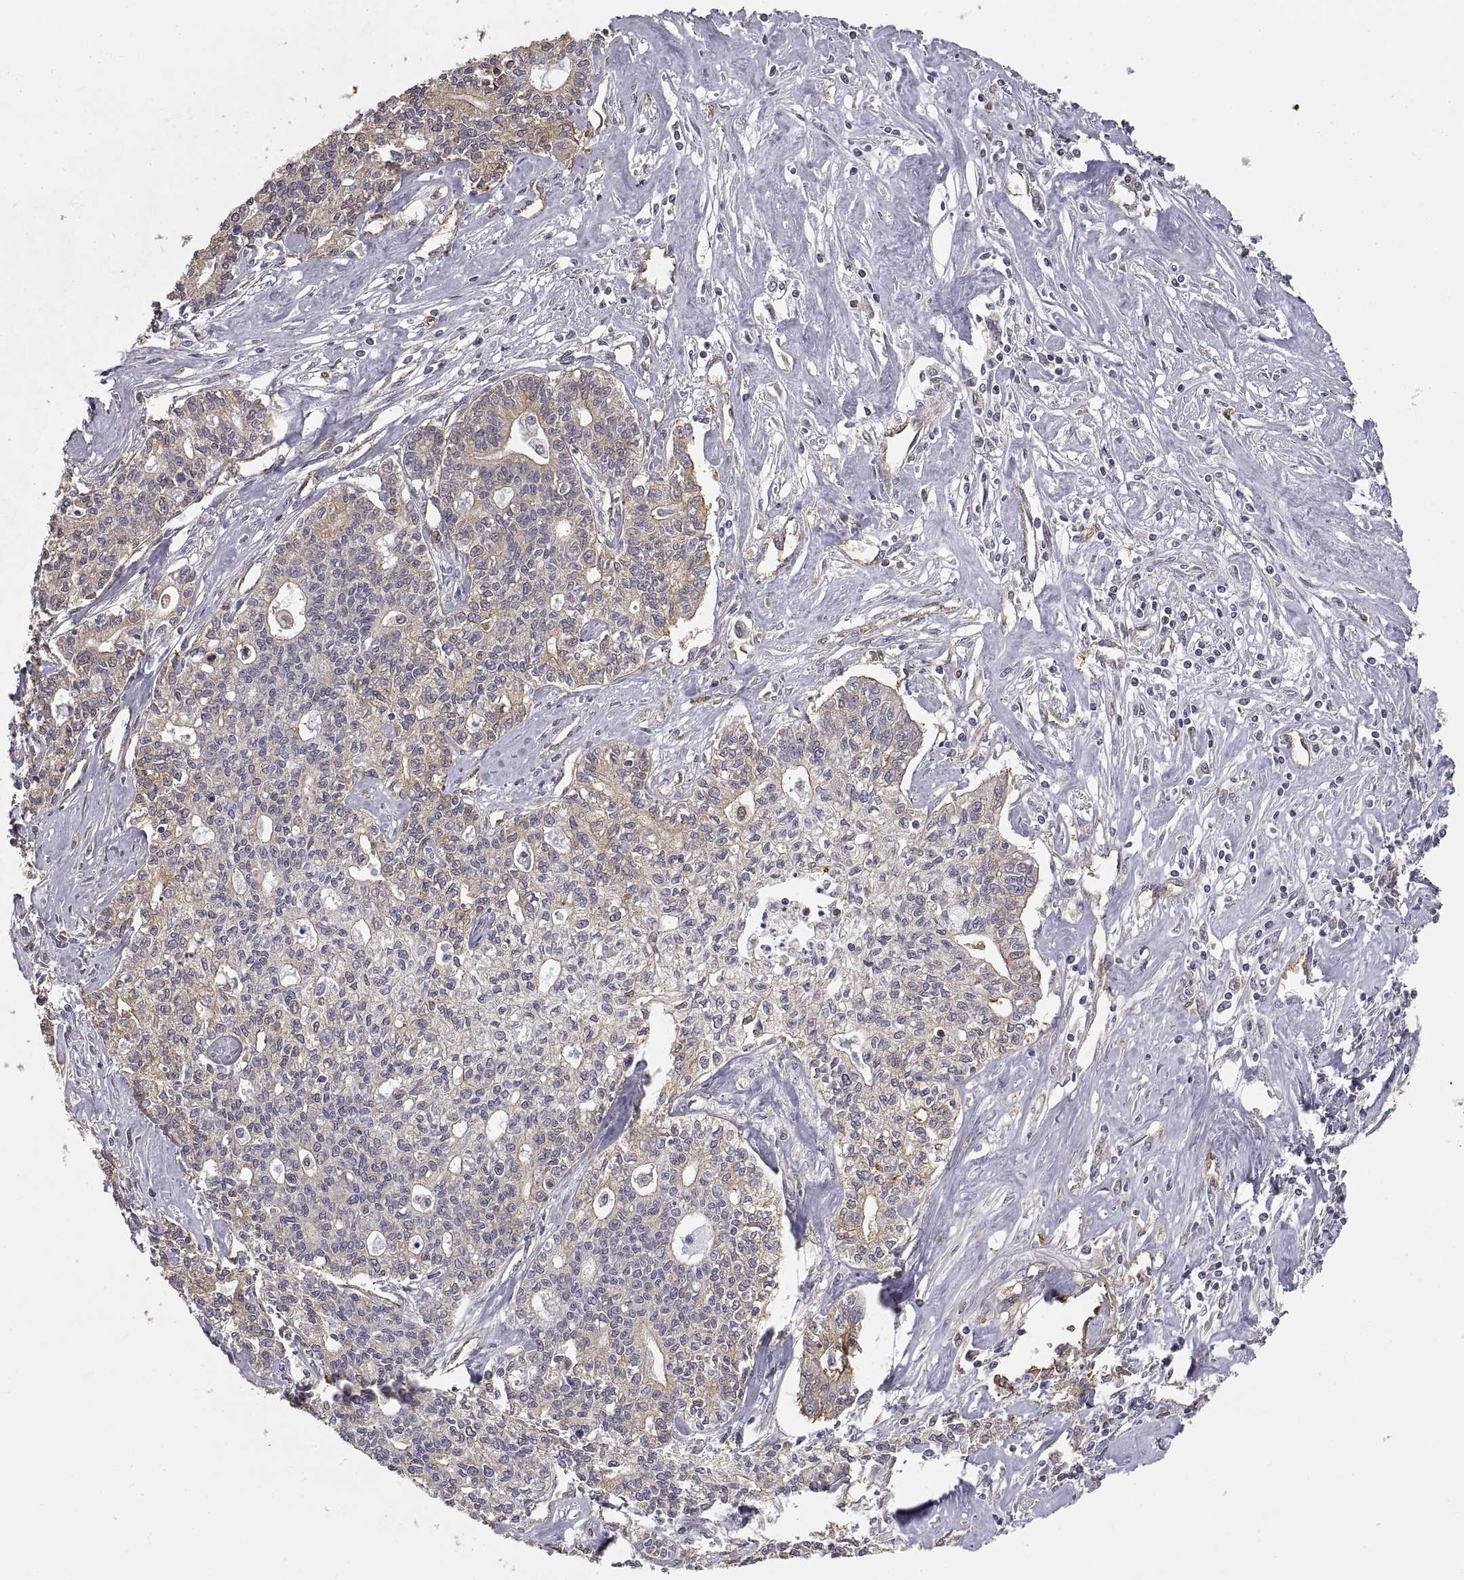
{"staining": {"intensity": "weak", "quantity": "25%-75%", "location": "cytoplasmic/membranous"}, "tissue": "liver cancer", "cell_type": "Tumor cells", "image_type": "cancer", "snomed": [{"axis": "morphology", "description": "Cholangiocarcinoma"}, {"axis": "topography", "description": "Liver"}], "caption": "Immunohistochemical staining of cholangiocarcinoma (liver) shows low levels of weak cytoplasmic/membranous positivity in about 25%-75% of tumor cells.", "gene": "HSP90AB1", "patient": {"sex": "female", "age": 61}}